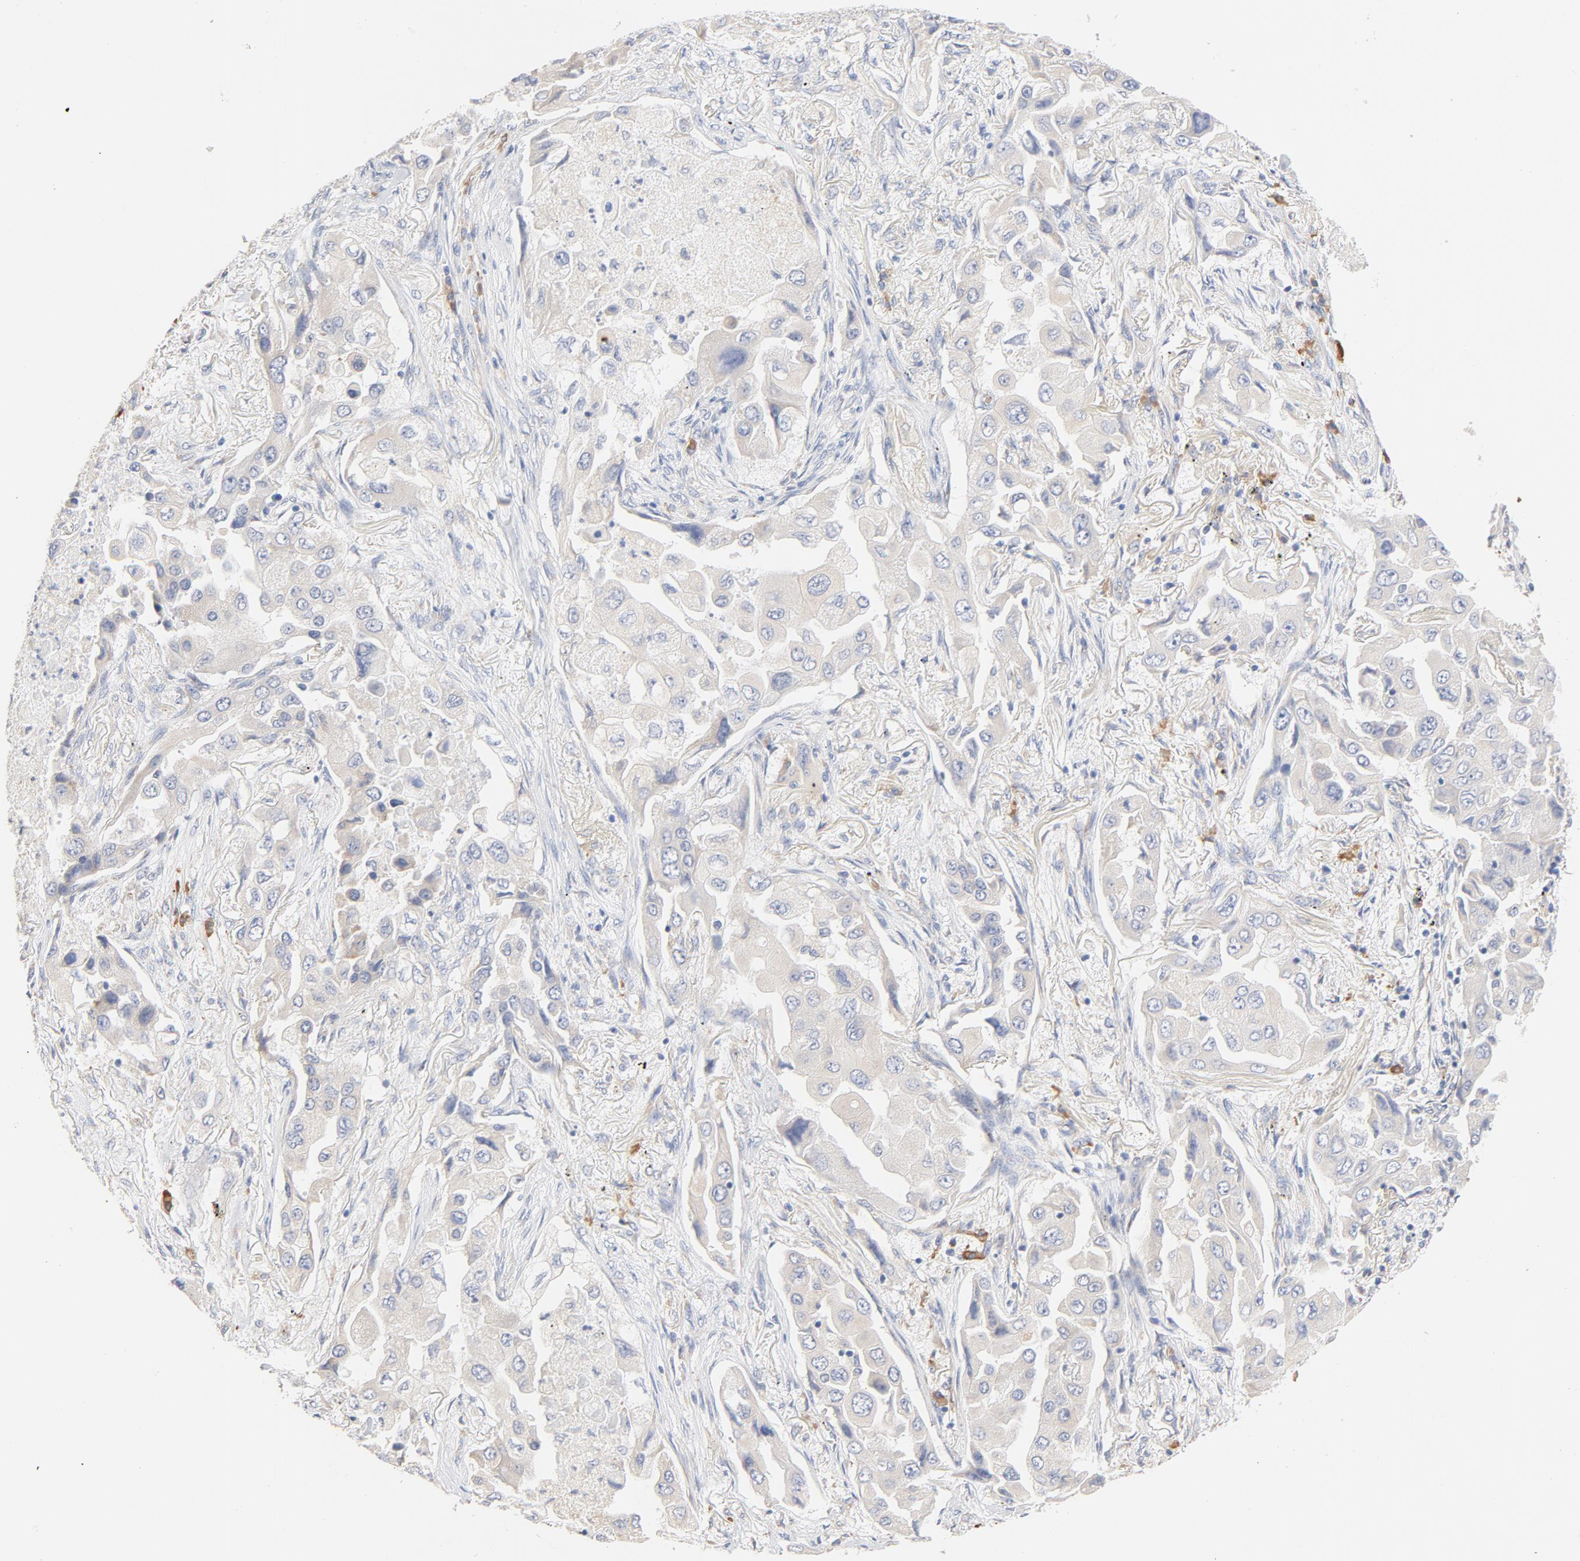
{"staining": {"intensity": "negative", "quantity": "none", "location": "none"}, "tissue": "lung cancer", "cell_type": "Tumor cells", "image_type": "cancer", "snomed": [{"axis": "morphology", "description": "Adenocarcinoma, NOS"}, {"axis": "topography", "description": "Lung"}], "caption": "Immunohistochemistry histopathology image of neoplastic tissue: lung cancer (adenocarcinoma) stained with DAB demonstrates no significant protein expression in tumor cells. (DAB (3,3'-diaminobenzidine) immunohistochemistry (IHC), high magnification).", "gene": "TLR4", "patient": {"sex": "female", "age": 65}}